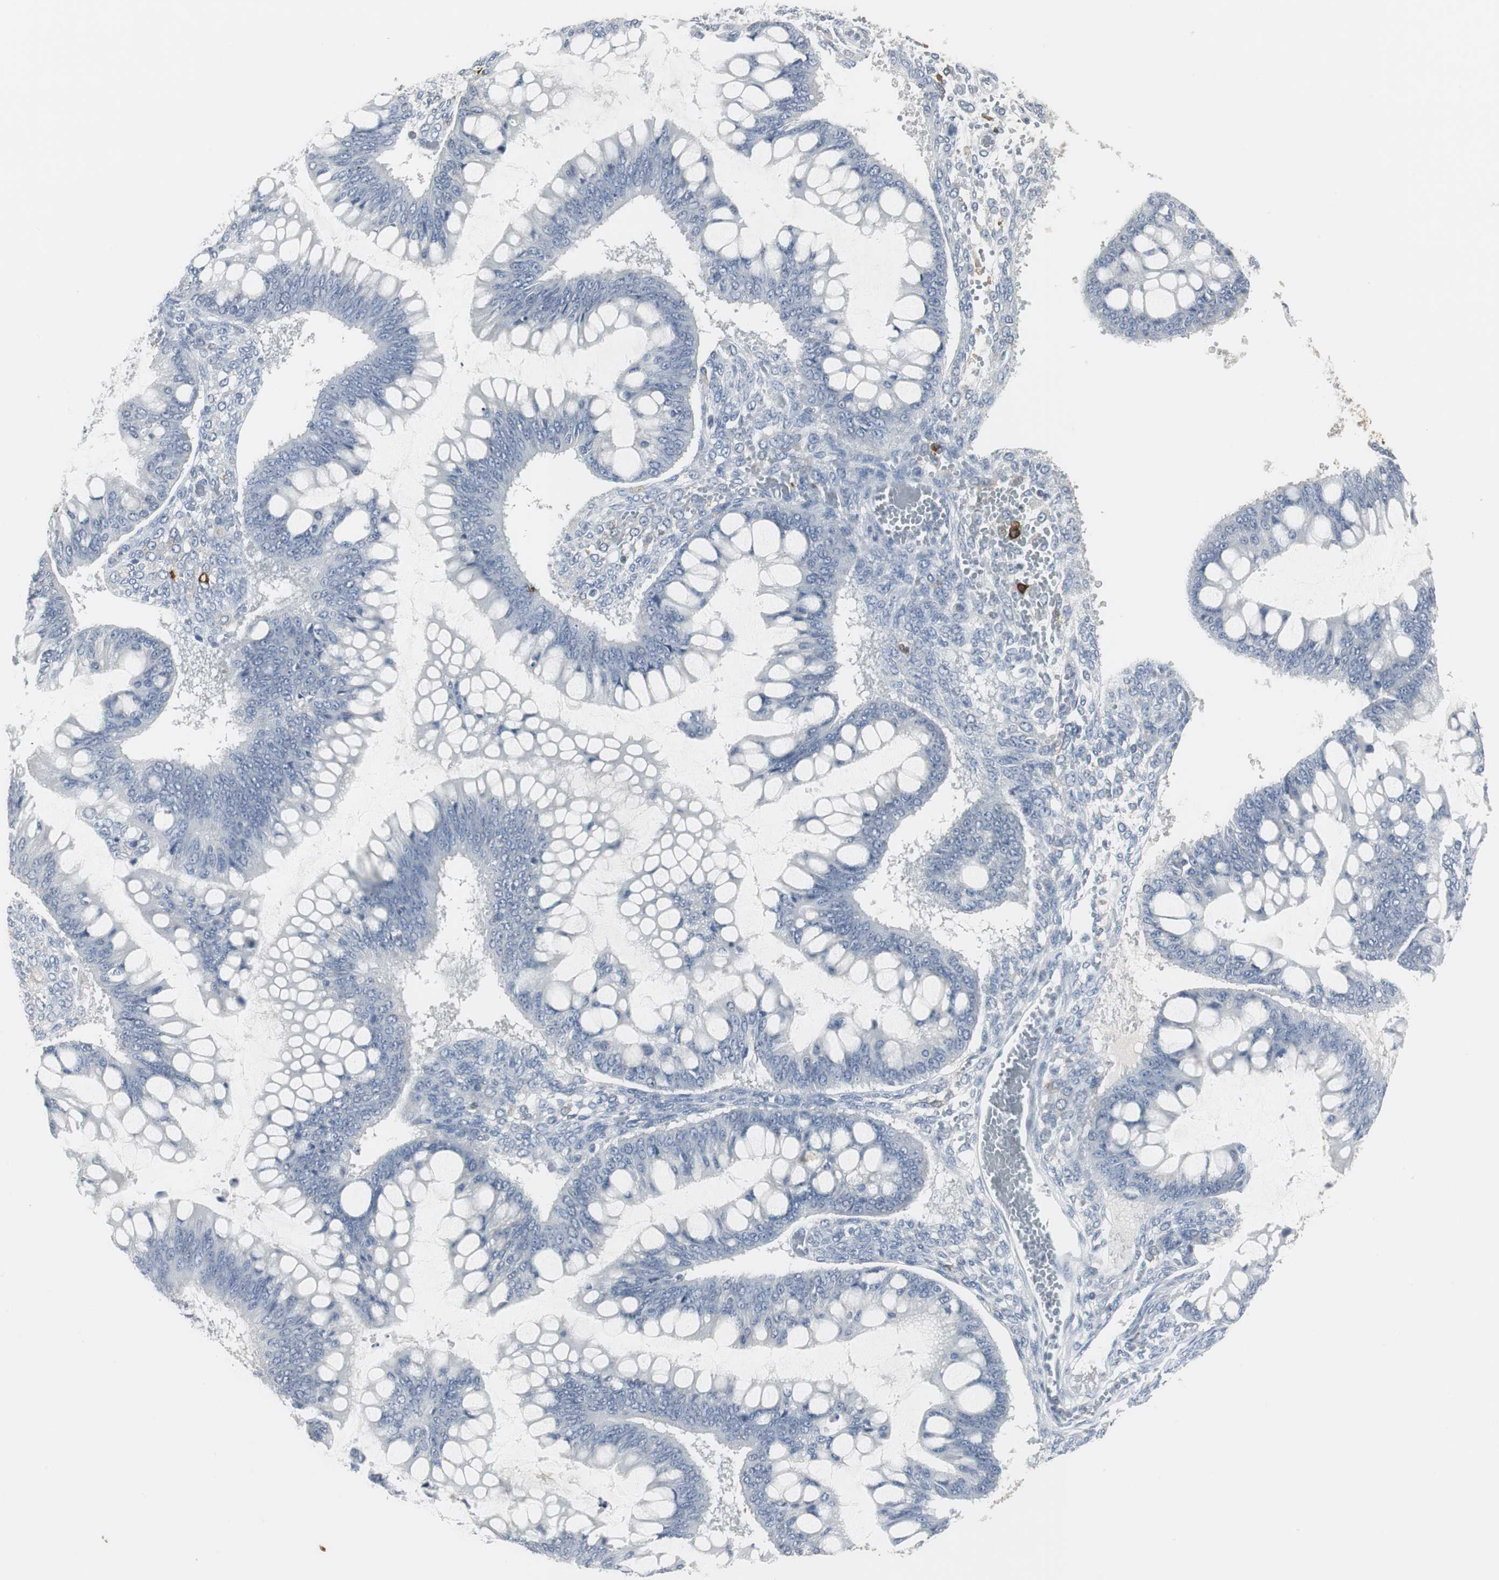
{"staining": {"intensity": "negative", "quantity": "none", "location": "none"}, "tissue": "ovarian cancer", "cell_type": "Tumor cells", "image_type": "cancer", "snomed": [{"axis": "morphology", "description": "Cystadenocarcinoma, mucinous, NOS"}, {"axis": "topography", "description": "Ovary"}], "caption": "Immunohistochemistry (IHC) micrograph of human ovarian cancer stained for a protein (brown), which shows no expression in tumor cells.", "gene": "PI15", "patient": {"sex": "female", "age": 73}}